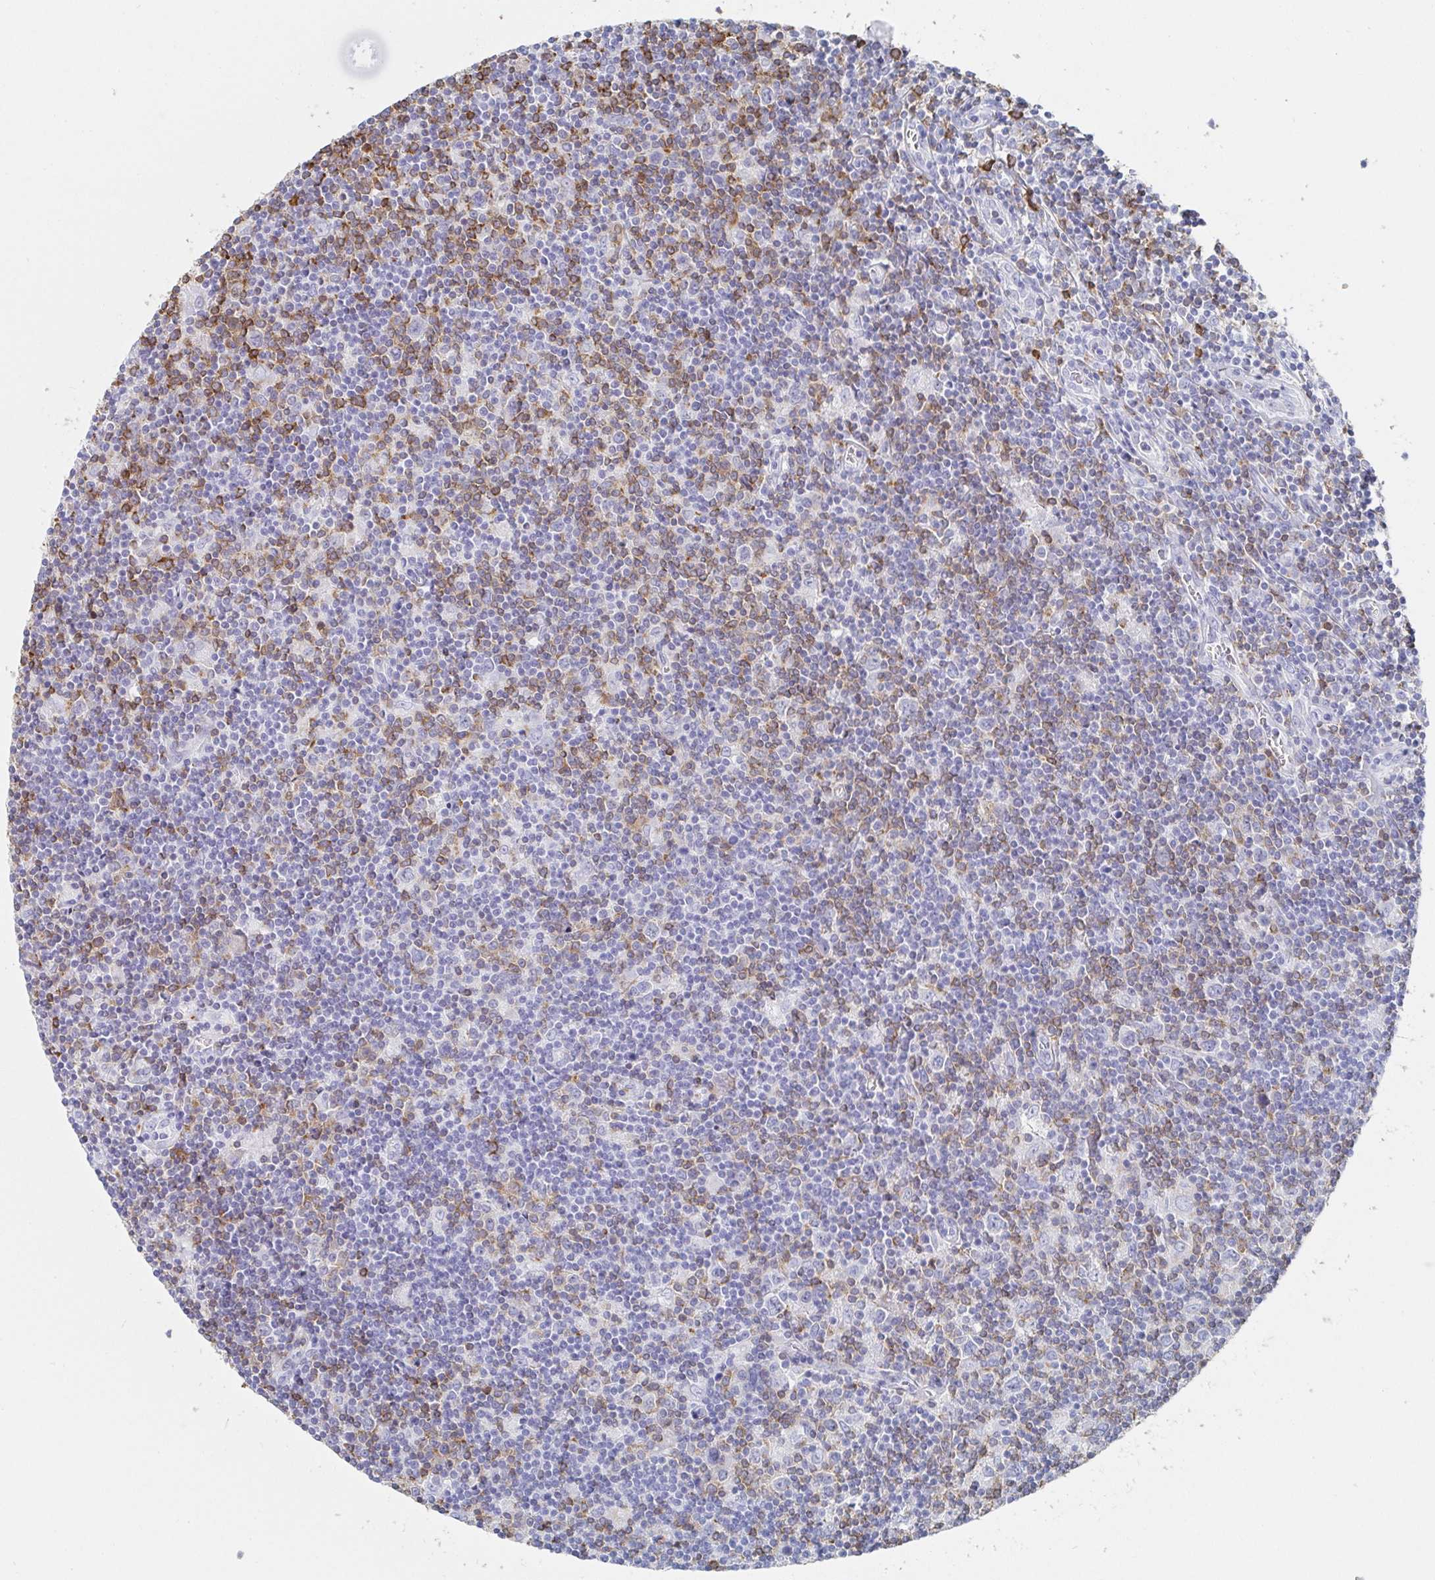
{"staining": {"intensity": "negative", "quantity": "none", "location": "none"}, "tissue": "lymphoma", "cell_type": "Tumor cells", "image_type": "cancer", "snomed": [{"axis": "morphology", "description": "Hodgkin's disease, NOS"}, {"axis": "topography", "description": "Lymph node"}], "caption": "A high-resolution micrograph shows immunohistochemistry (IHC) staining of lymphoma, which displays no significant staining in tumor cells.", "gene": "PACSIN1", "patient": {"sex": "male", "age": 40}}